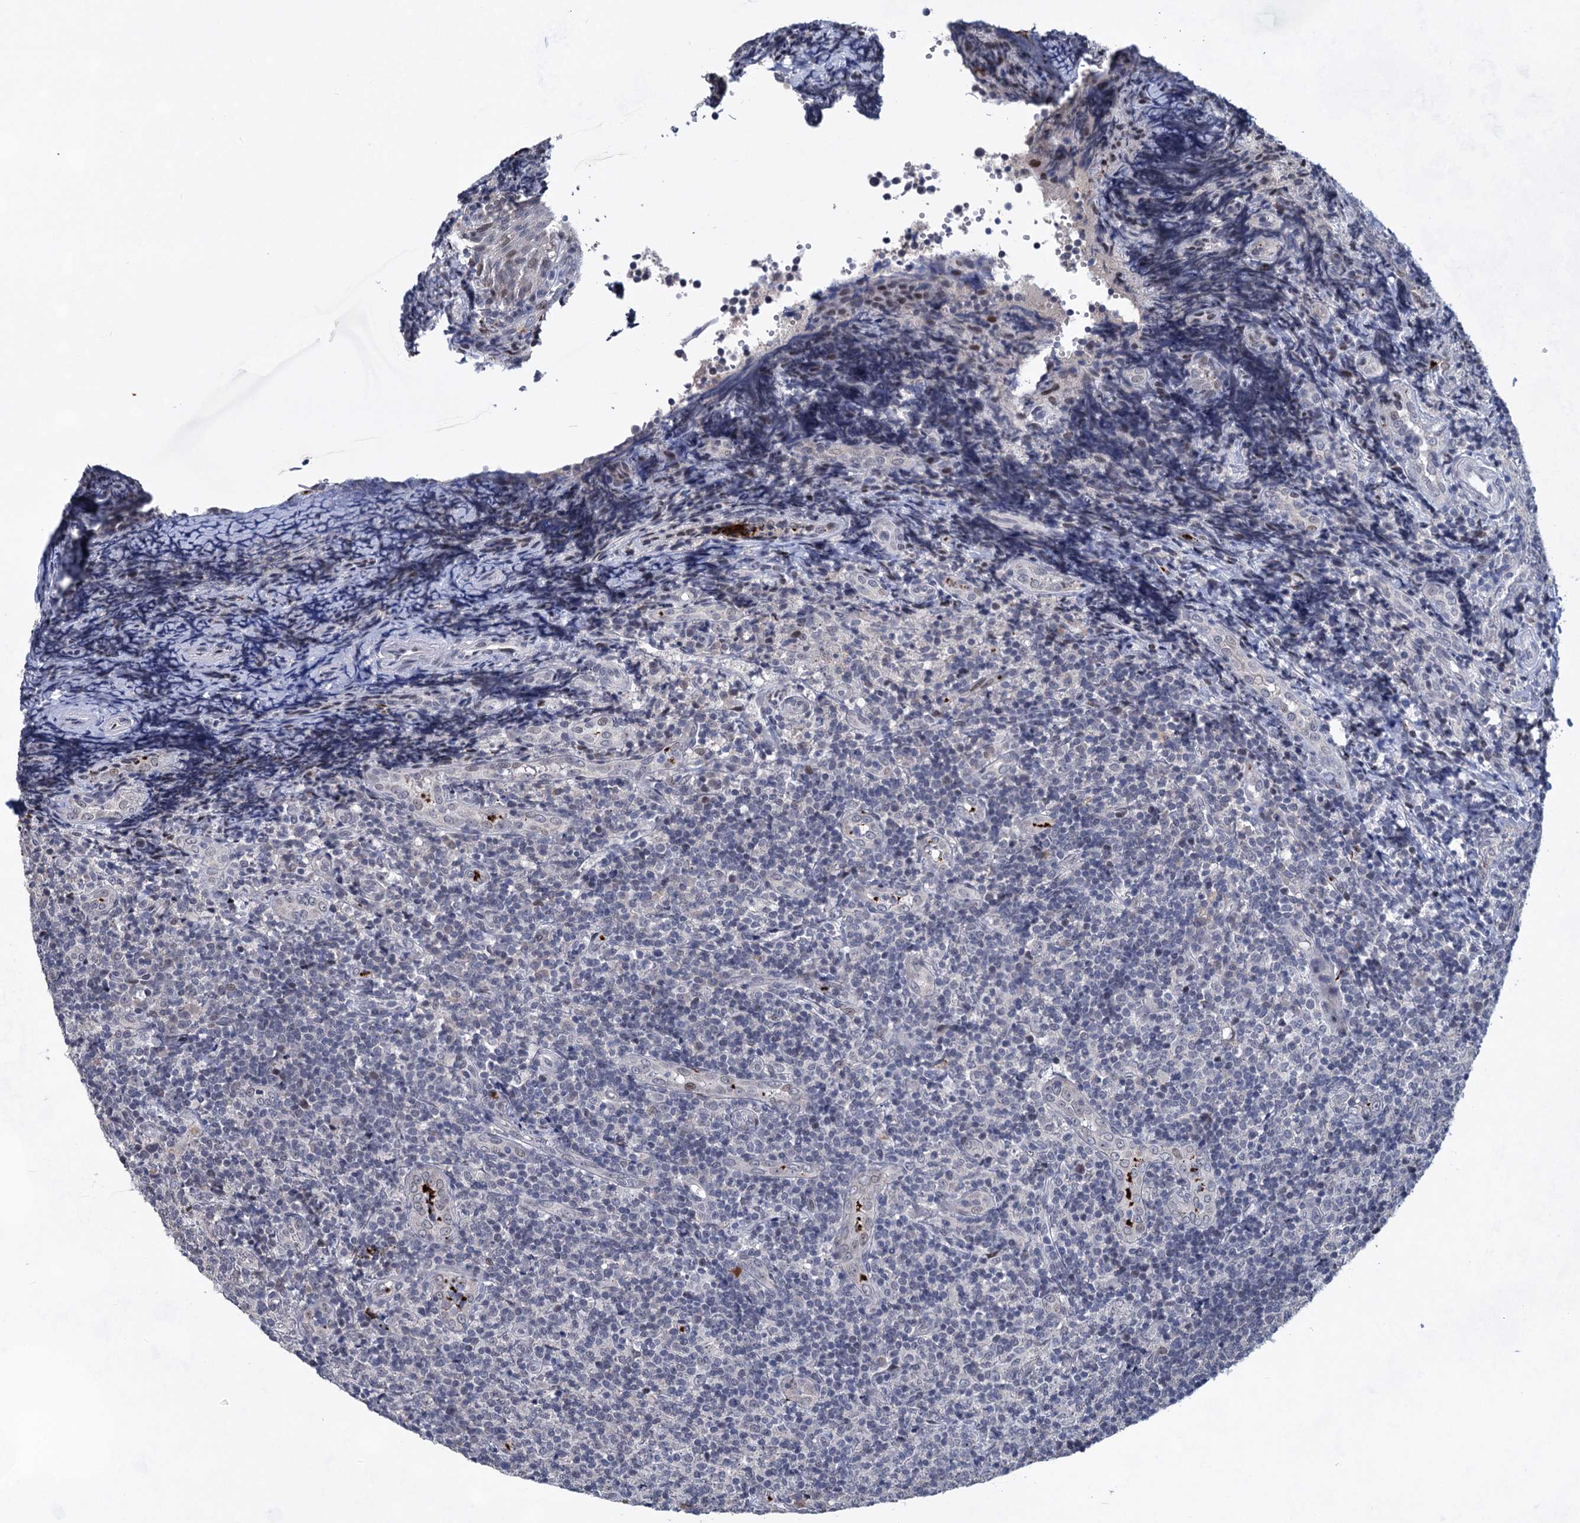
{"staining": {"intensity": "negative", "quantity": "none", "location": "none"}, "tissue": "tonsil", "cell_type": "Germinal center cells", "image_type": "normal", "snomed": [{"axis": "morphology", "description": "Normal tissue, NOS"}, {"axis": "topography", "description": "Tonsil"}], "caption": "The image displays no significant staining in germinal center cells of tonsil.", "gene": "MON2", "patient": {"sex": "female", "age": 19}}